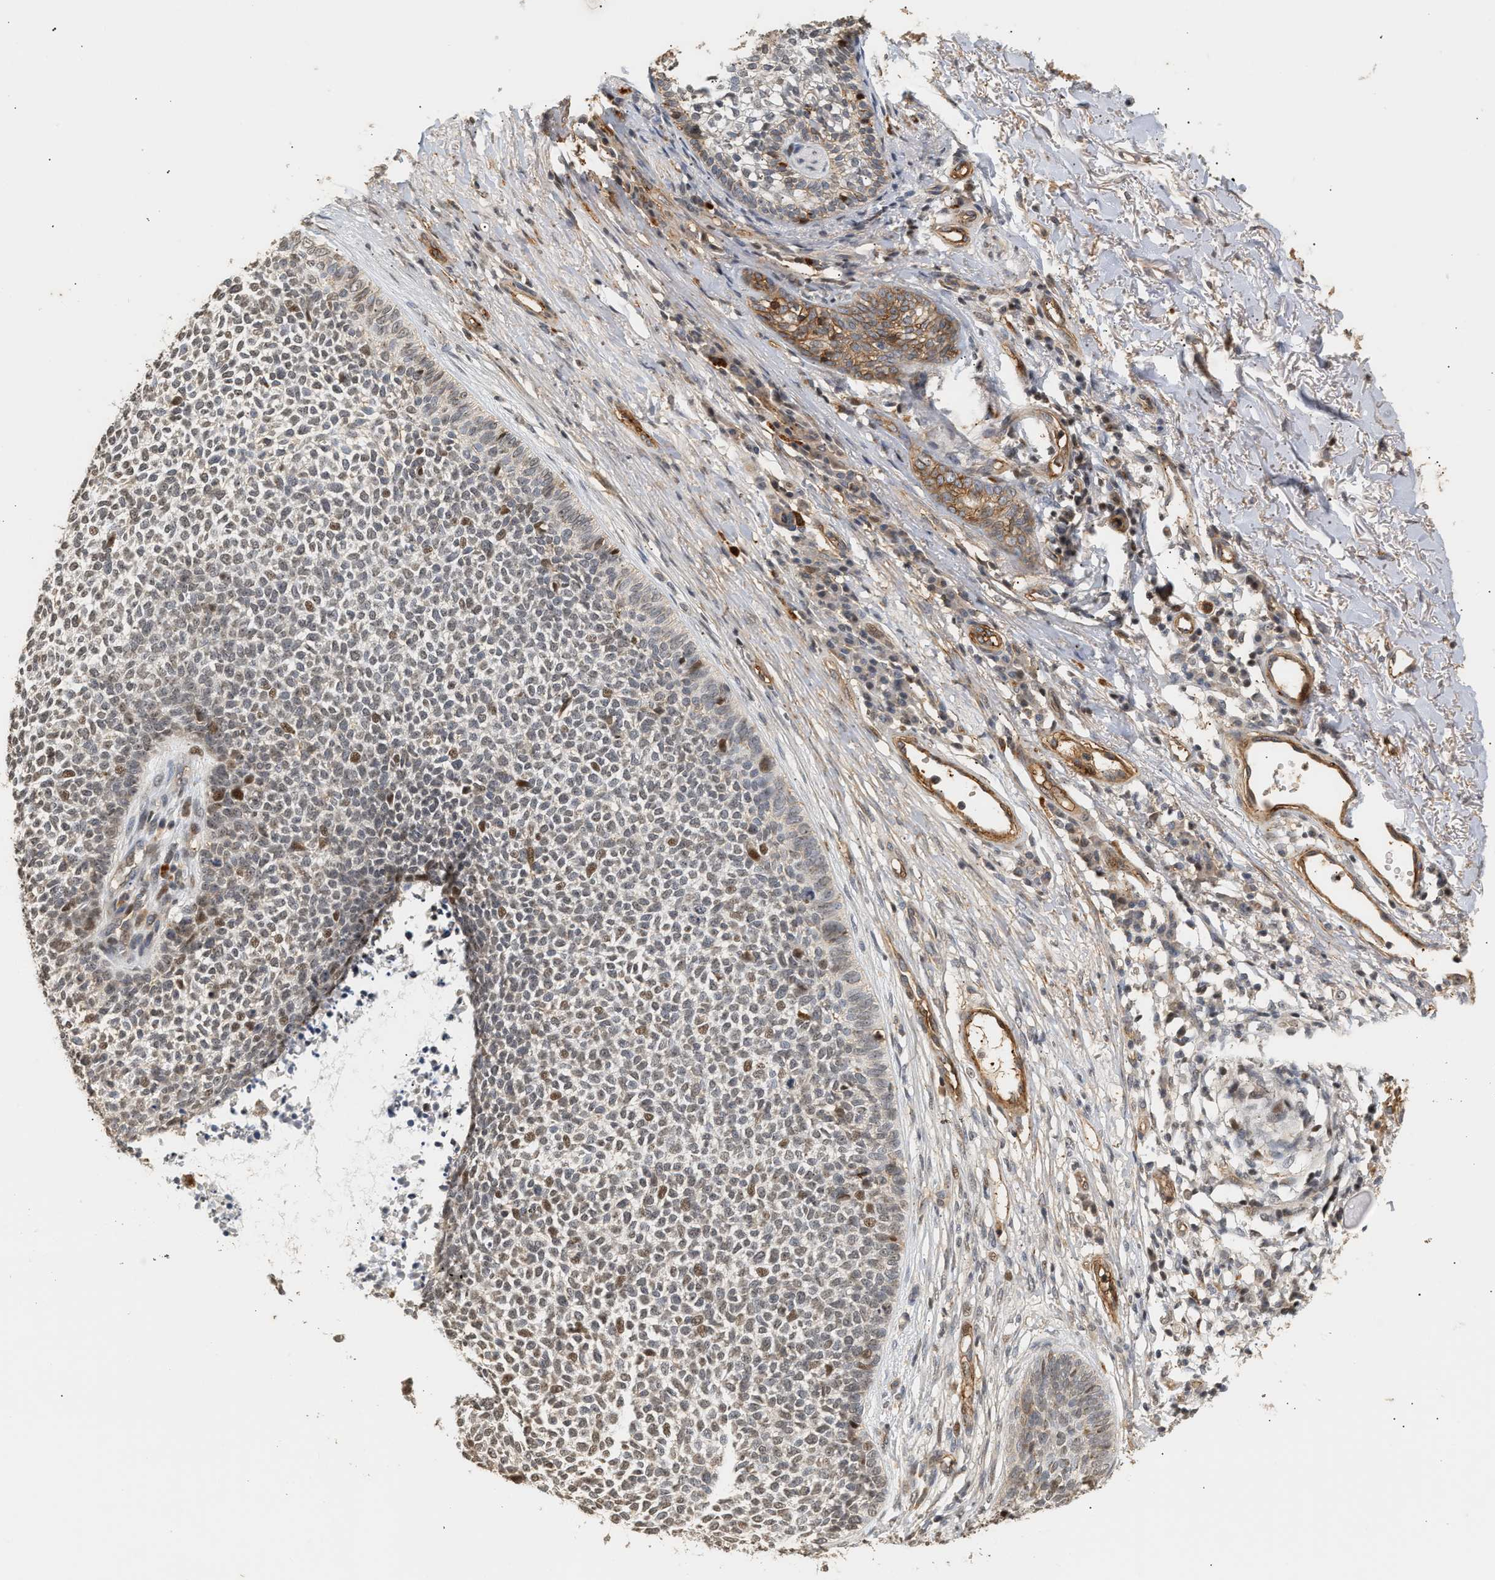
{"staining": {"intensity": "moderate", "quantity": "25%-75%", "location": "nuclear"}, "tissue": "skin cancer", "cell_type": "Tumor cells", "image_type": "cancer", "snomed": [{"axis": "morphology", "description": "Basal cell carcinoma"}, {"axis": "topography", "description": "Skin"}], "caption": "Immunohistochemical staining of human skin cancer (basal cell carcinoma) exhibits medium levels of moderate nuclear positivity in approximately 25%-75% of tumor cells. (brown staining indicates protein expression, while blue staining denotes nuclei).", "gene": "PLXND1", "patient": {"sex": "female", "age": 84}}